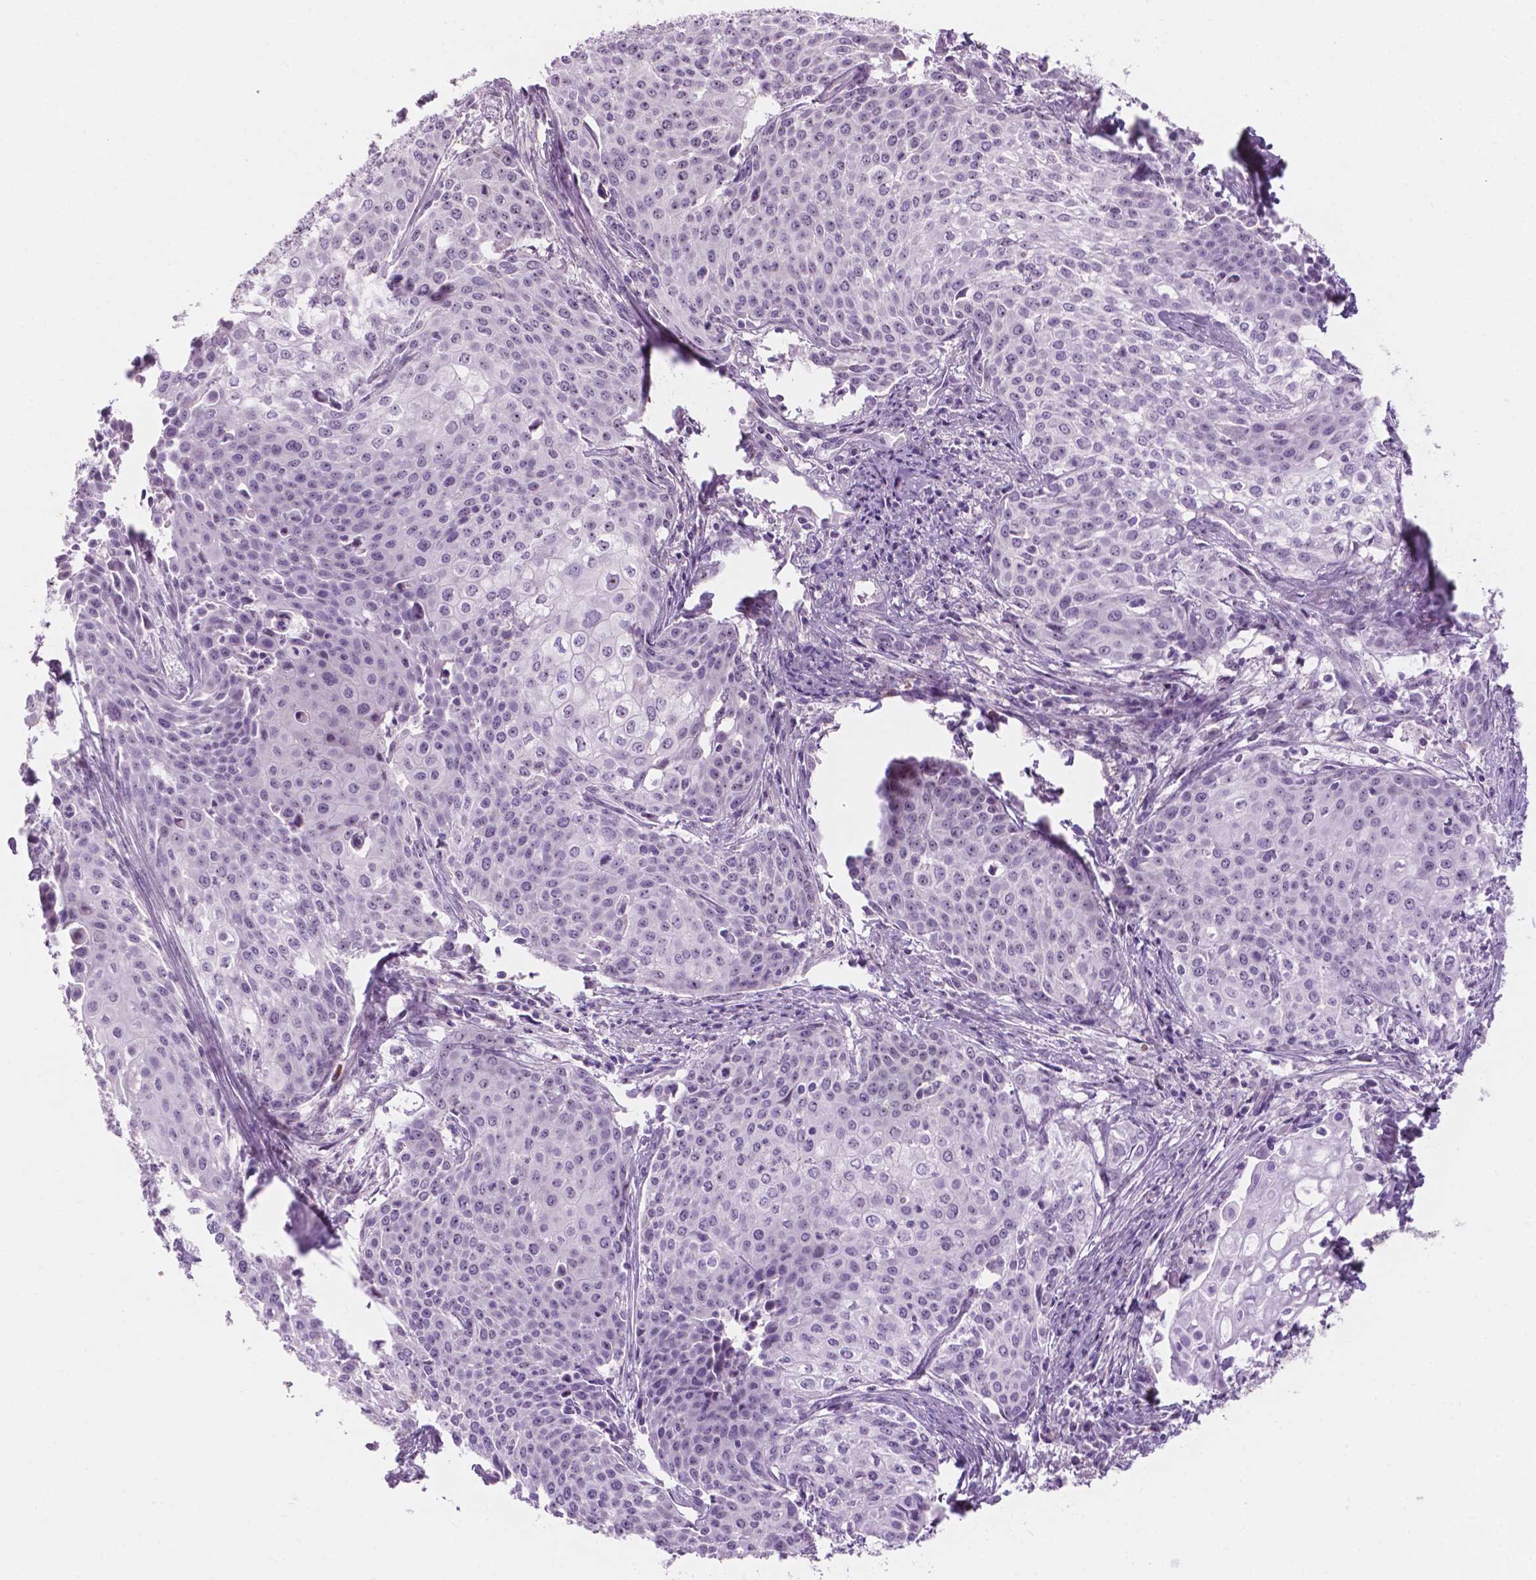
{"staining": {"intensity": "negative", "quantity": "none", "location": "none"}, "tissue": "cervical cancer", "cell_type": "Tumor cells", "image_type": "cancer", "snomed": [{"axis": "morphology", "description": "Squamous cell carcinoma, NOS"}, {"axis": "topography", "description": "Cervix"}], "caption": "DAB immunohistochemical staining of human squamous cell carcinoma (cervical) reveals no significant expression in tumor cells.", "gene": "ZNF853", "patient": {"sex": "female", "age": 39}}